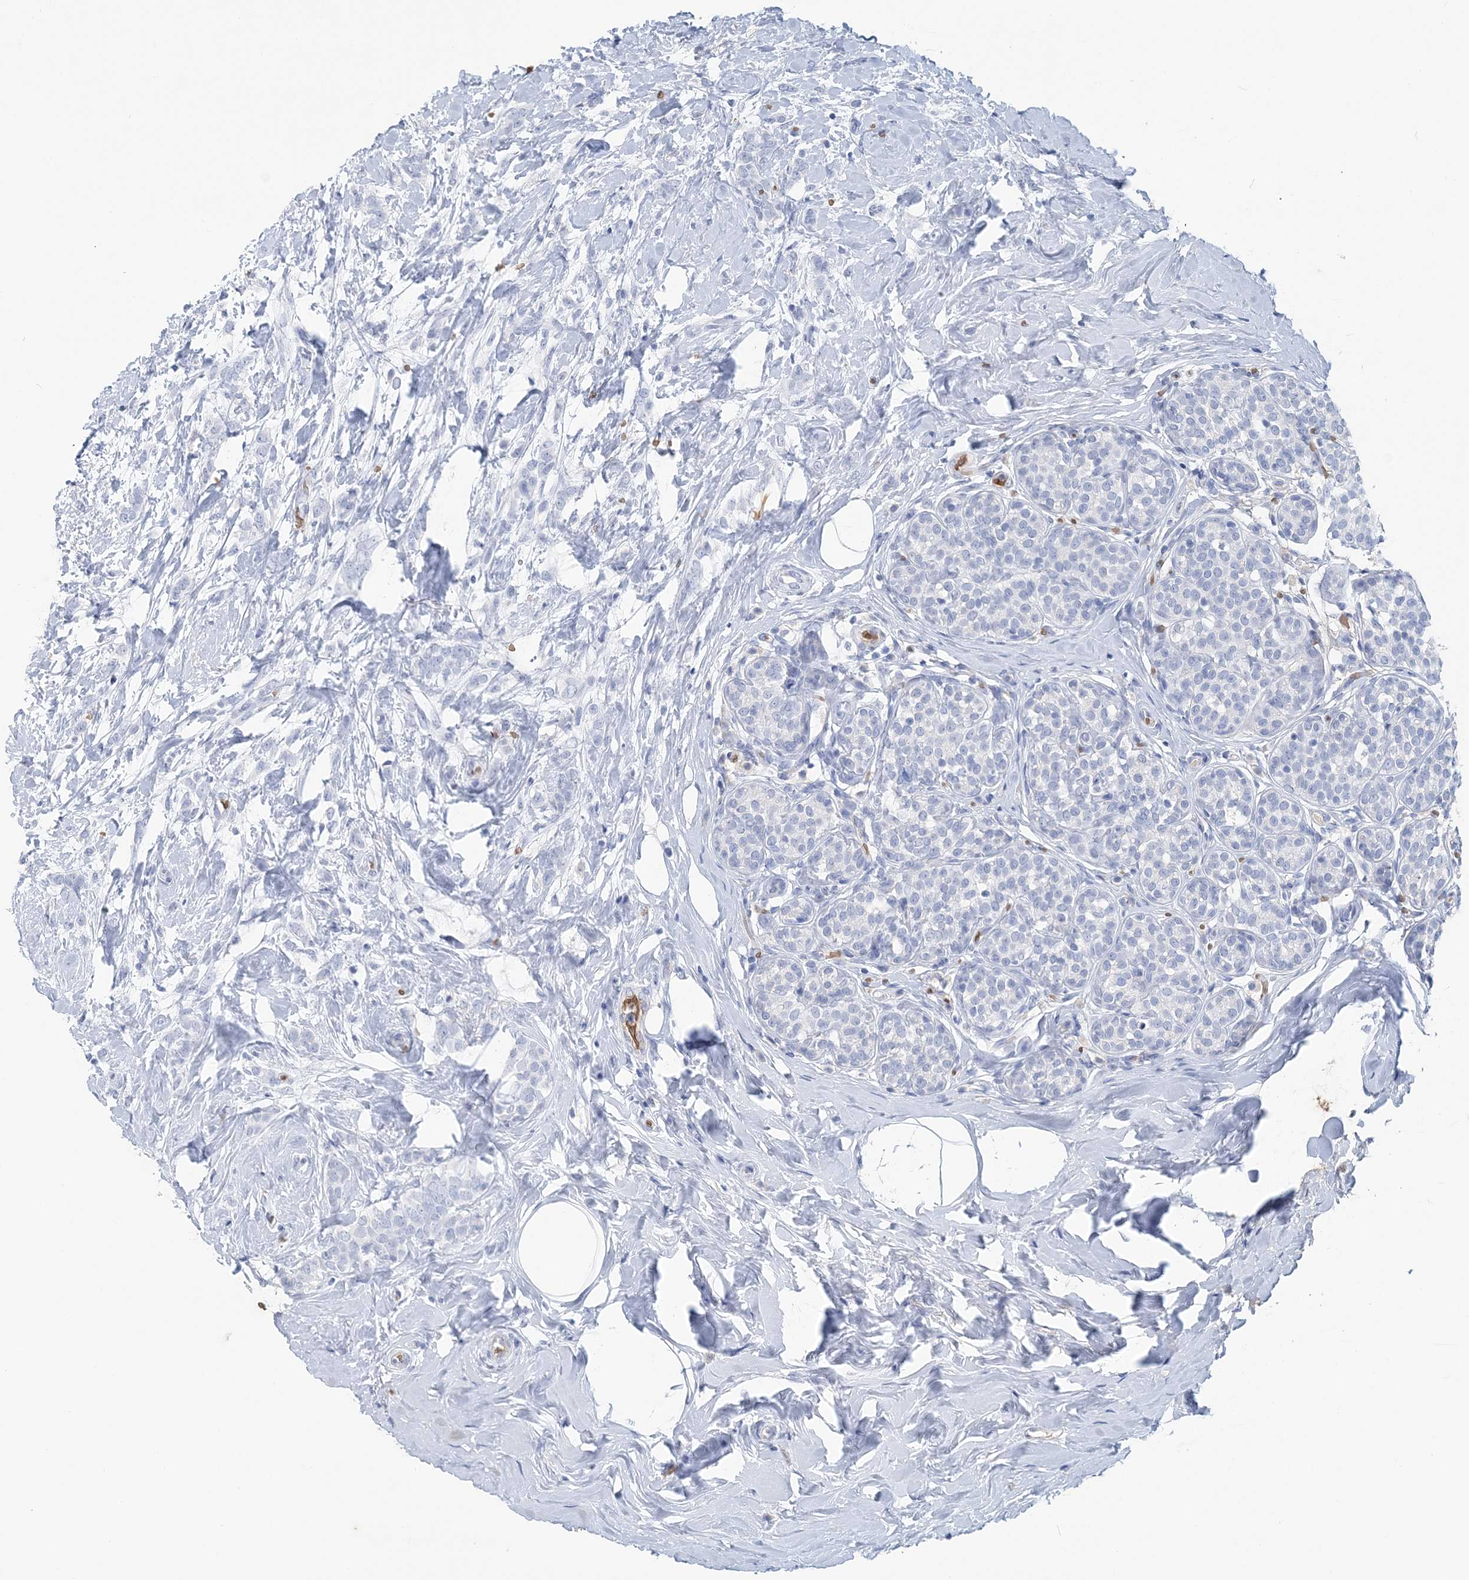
{"staining": {"intensity": "negative", "quantity": "none", "location": "none"}, "tissue": "breast cancer", "cell_type": "Tumor cells", "image_type": "cancer", "snomed": [{"axis": "morphology", "description": "Lobular carcinoma, in situ"}, {"axis": "morphology", "description": "Lobular carcinoma"}, {"axis": "topography", "description": "Breast"}], "caption": "Human breast cancer stained for a protein using IHC displays no positivity in tumor cells.", "gene": "HBD", "patient": {"sex": "female", "age": 41}}